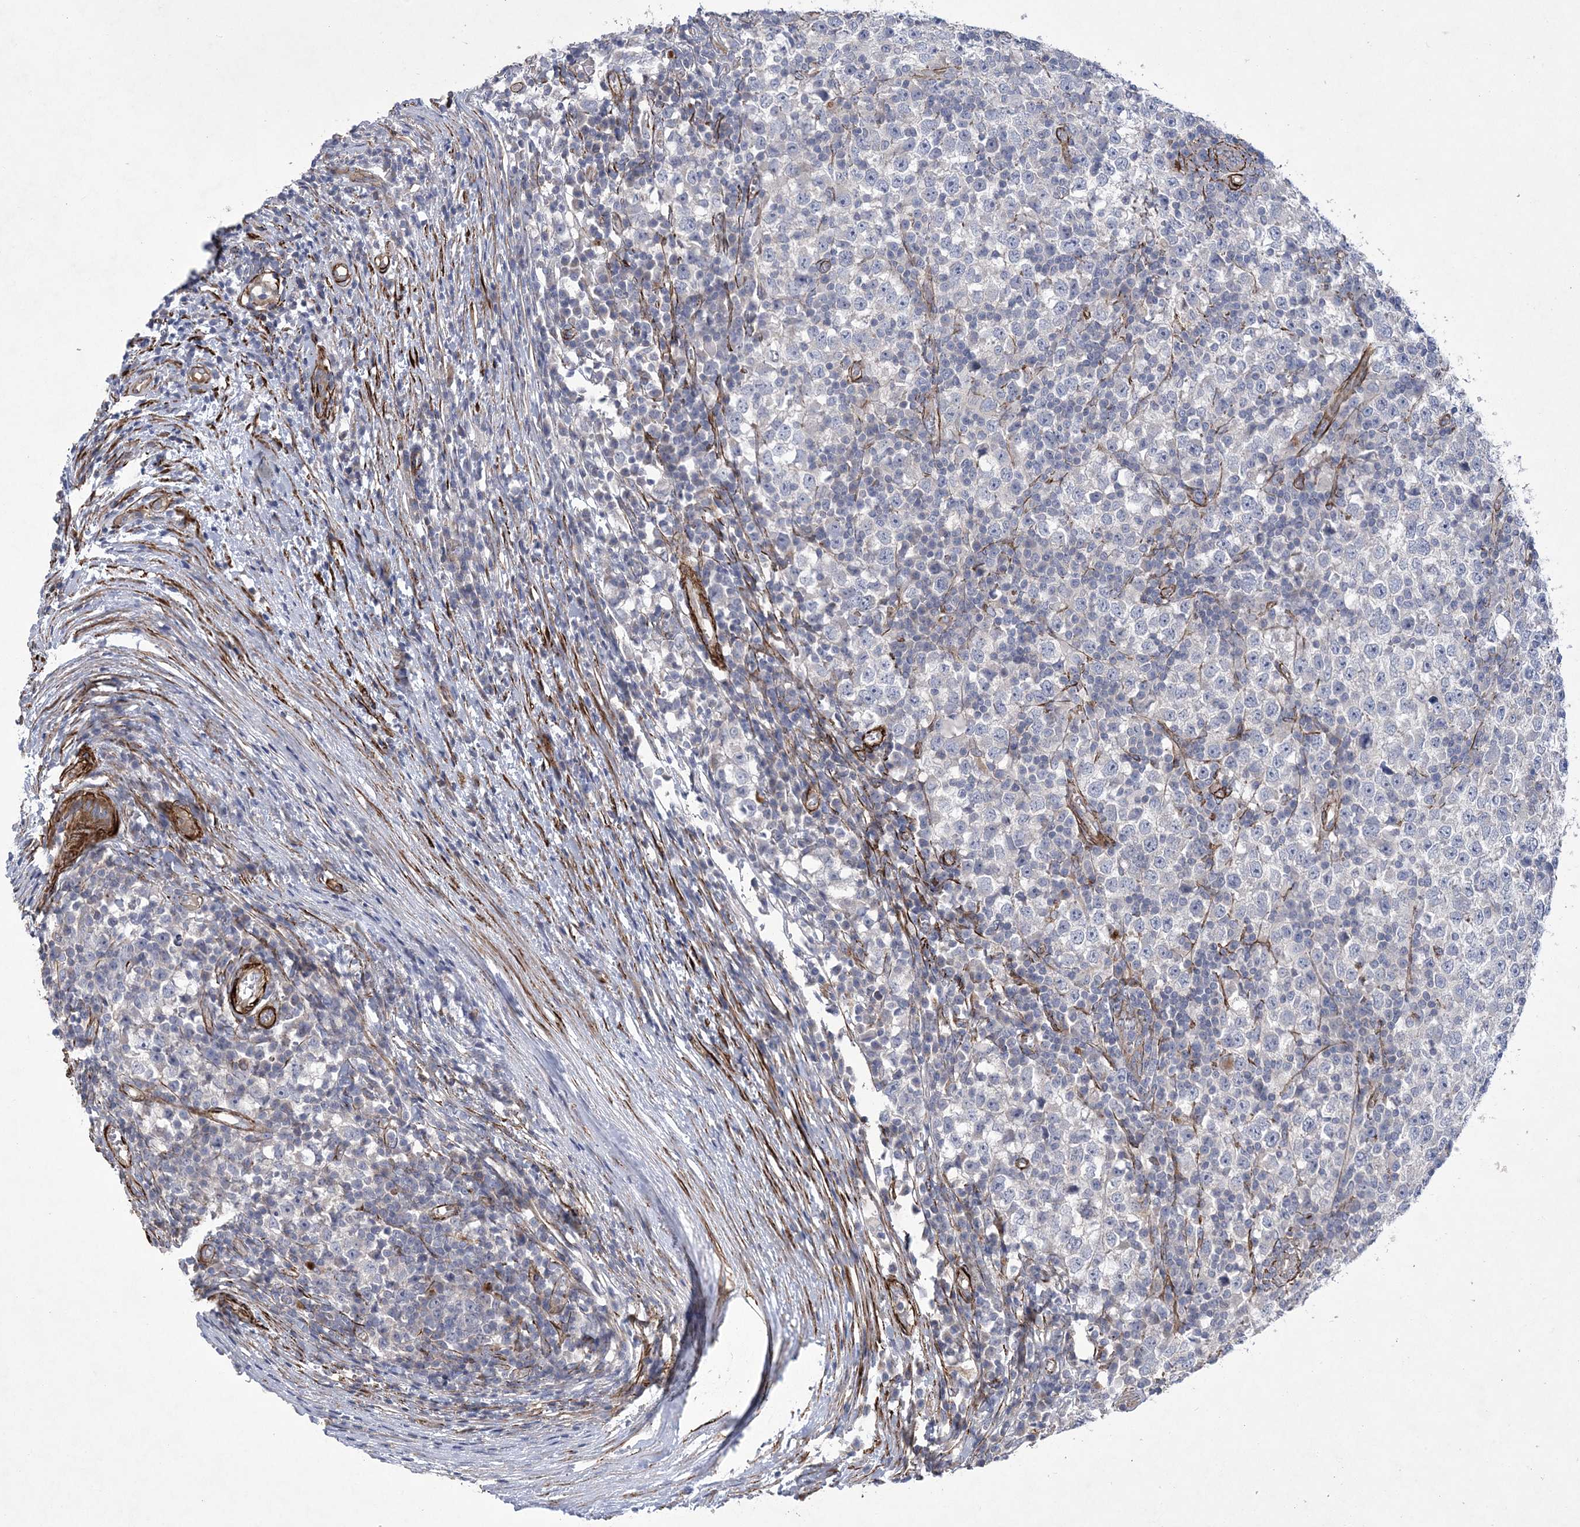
{"staining": {"intensity": "negative", "quantity": "none", "location": "none"}, "tissue": "testis cancer", "cell_type": "Tumor cells", "image_type": "cancer", "snomed": [{"axis": "morphology", "description": "Seminoma, NOS"}, {"axis": "topography", "description": "Testis"}], "caption": "Human testis cancer stained for a protein using immunohistochemistry shows no expression in tumor cells.", "gene": "ARSJ", "patient": {"sex": "male", "age": 65}}